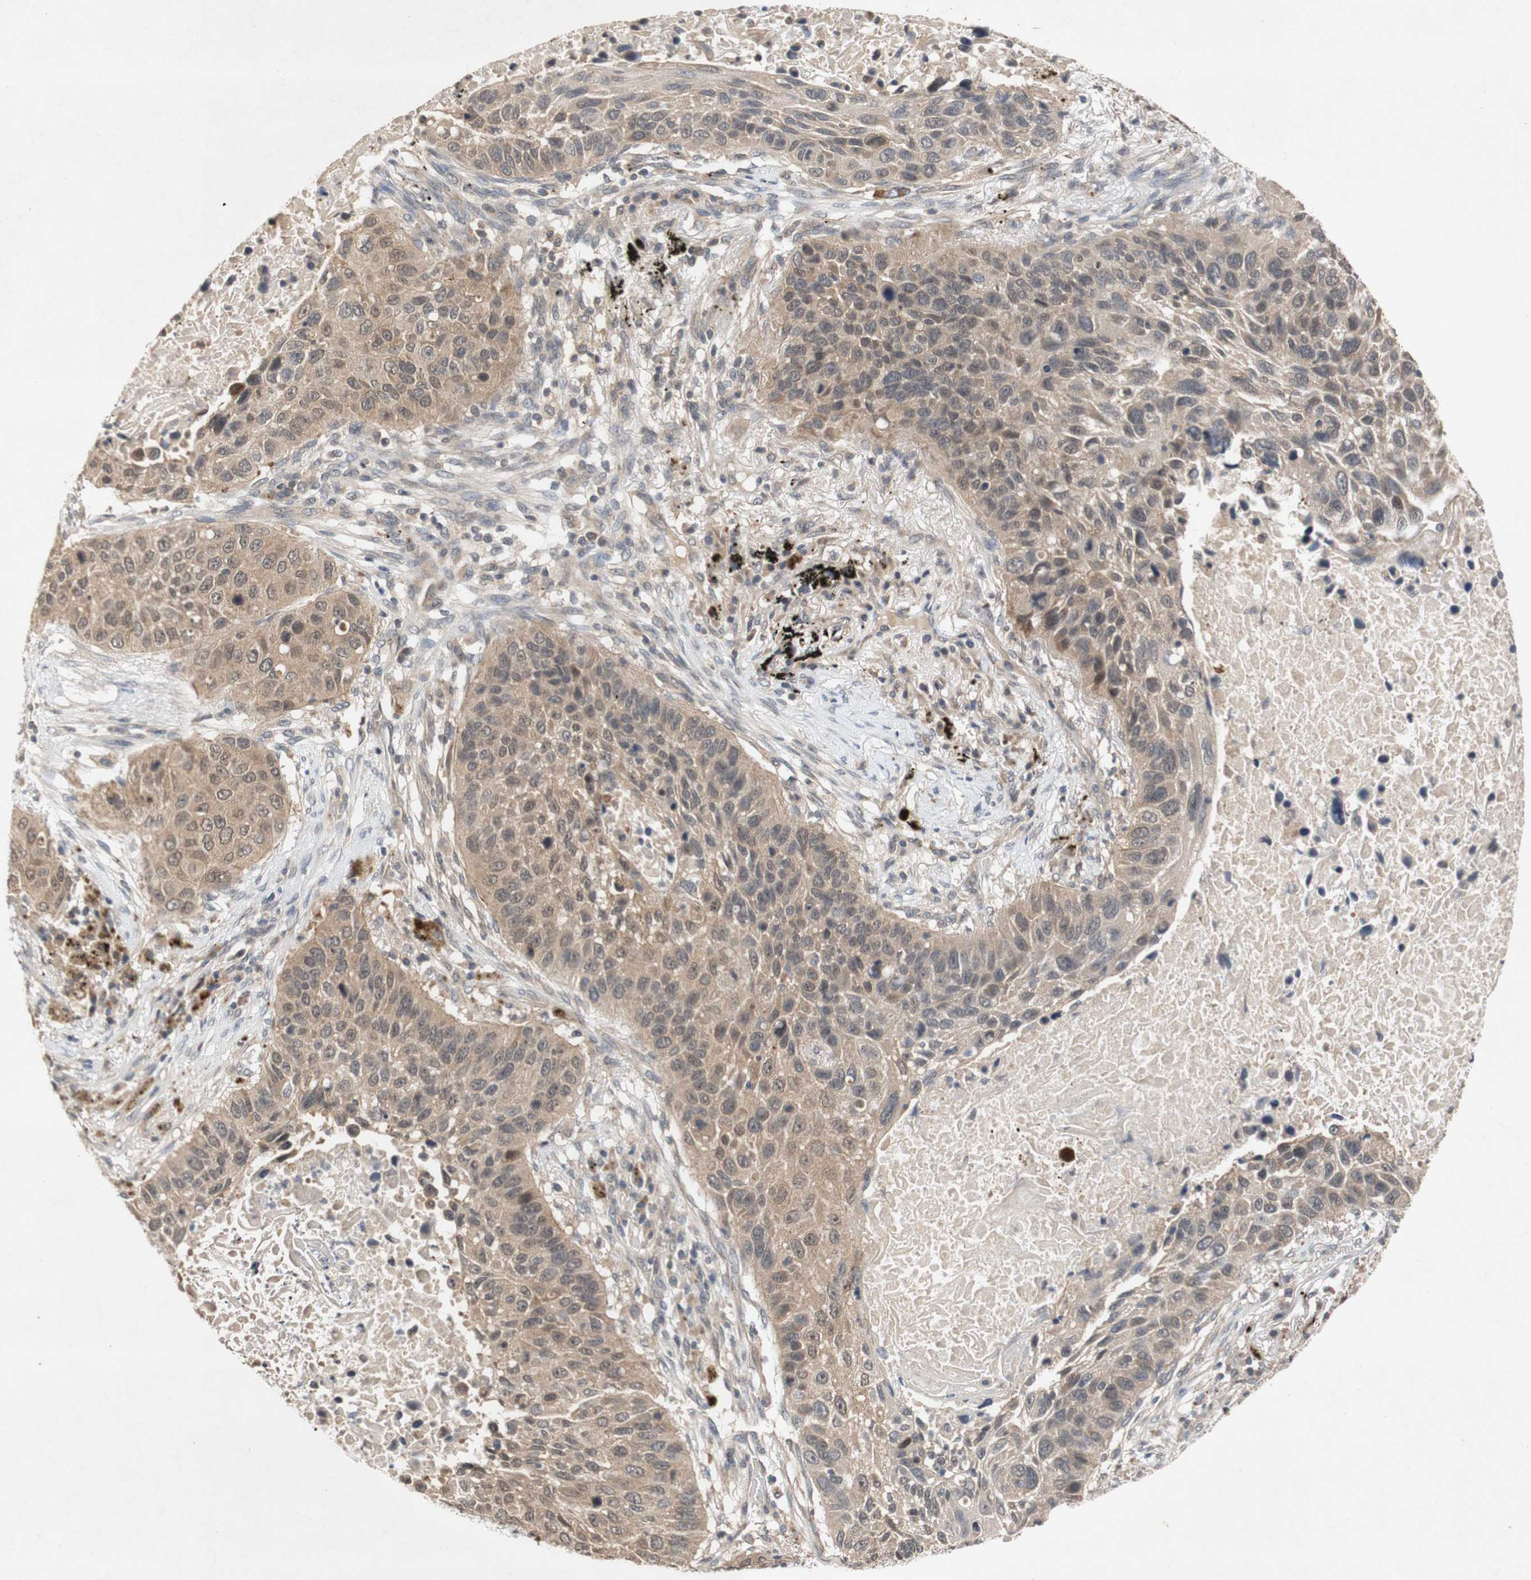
{"staining": {"intensity": "moderate", "quantity": ">75%", "location": "cytoplasmic/membranous"}, "tissue": "lung cancer", "cell_type": "Tumor cells", "image_type": "cancer", "snomed": [{"axis": "morphology", "description": "Squamous cell carcinoma, NOS"}, {"axis": "topography", "description": "Lung"}], "caption": "This histopathology image exhibits immunohistochemistry staining of human lung cancer (squamous cell carcinoma), with medium moderate cytoplasmic/membranous positivity in about >75% of tumor cells.", "gene": "PIN1", "patient": {"sex": "male", "age": 57}}